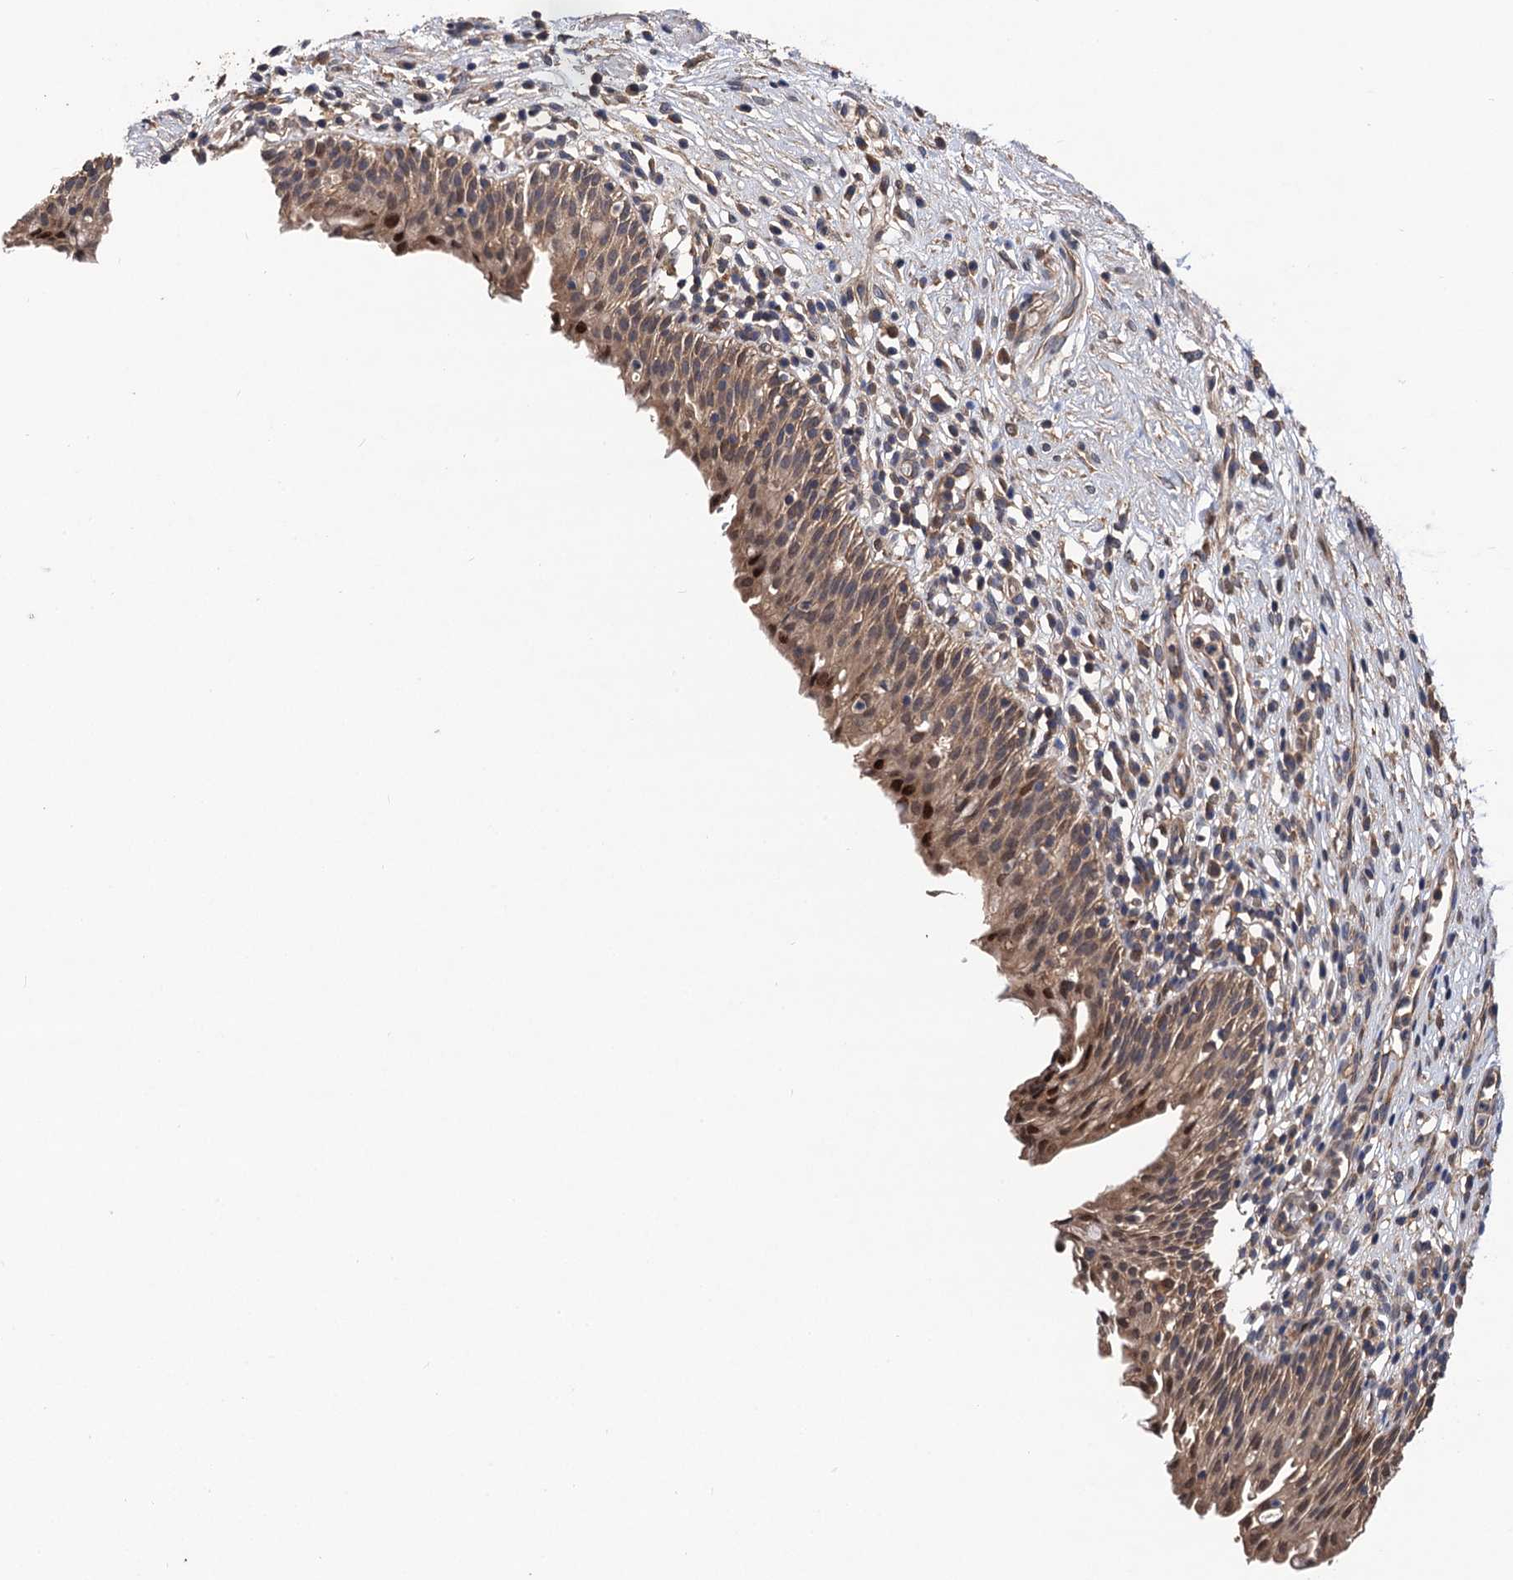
{"staining": {"intensity": "moderate", "quantity": ">75%", "location": "cytoplasmic/membranous,nuclear"}, "tissue": "urinary bladder", "cell_type": "Urothelial cells", "image_type": "normal", "snomed": [{"axis": "morphology", "description": "Normal tissue, NOS"}, {"axis": "morphology", "description": "Inflammation, NOS"}, {"axis": "topography", "description": "Urinary bladder"}], "caption": "The micrograph reveals a brown stain indicating the presence of a protein in the cytoplasmic/membranous,nuclear of urothelial cells in urinary bladder. (Stains: DAB (3,3'-diaminobenzidine) in brown, nuclei in blue, Microscopy: brightfield microscopy at high magnification).", "gene": "TMEM39B", "patient": {"sex": "male", "age": 63}}